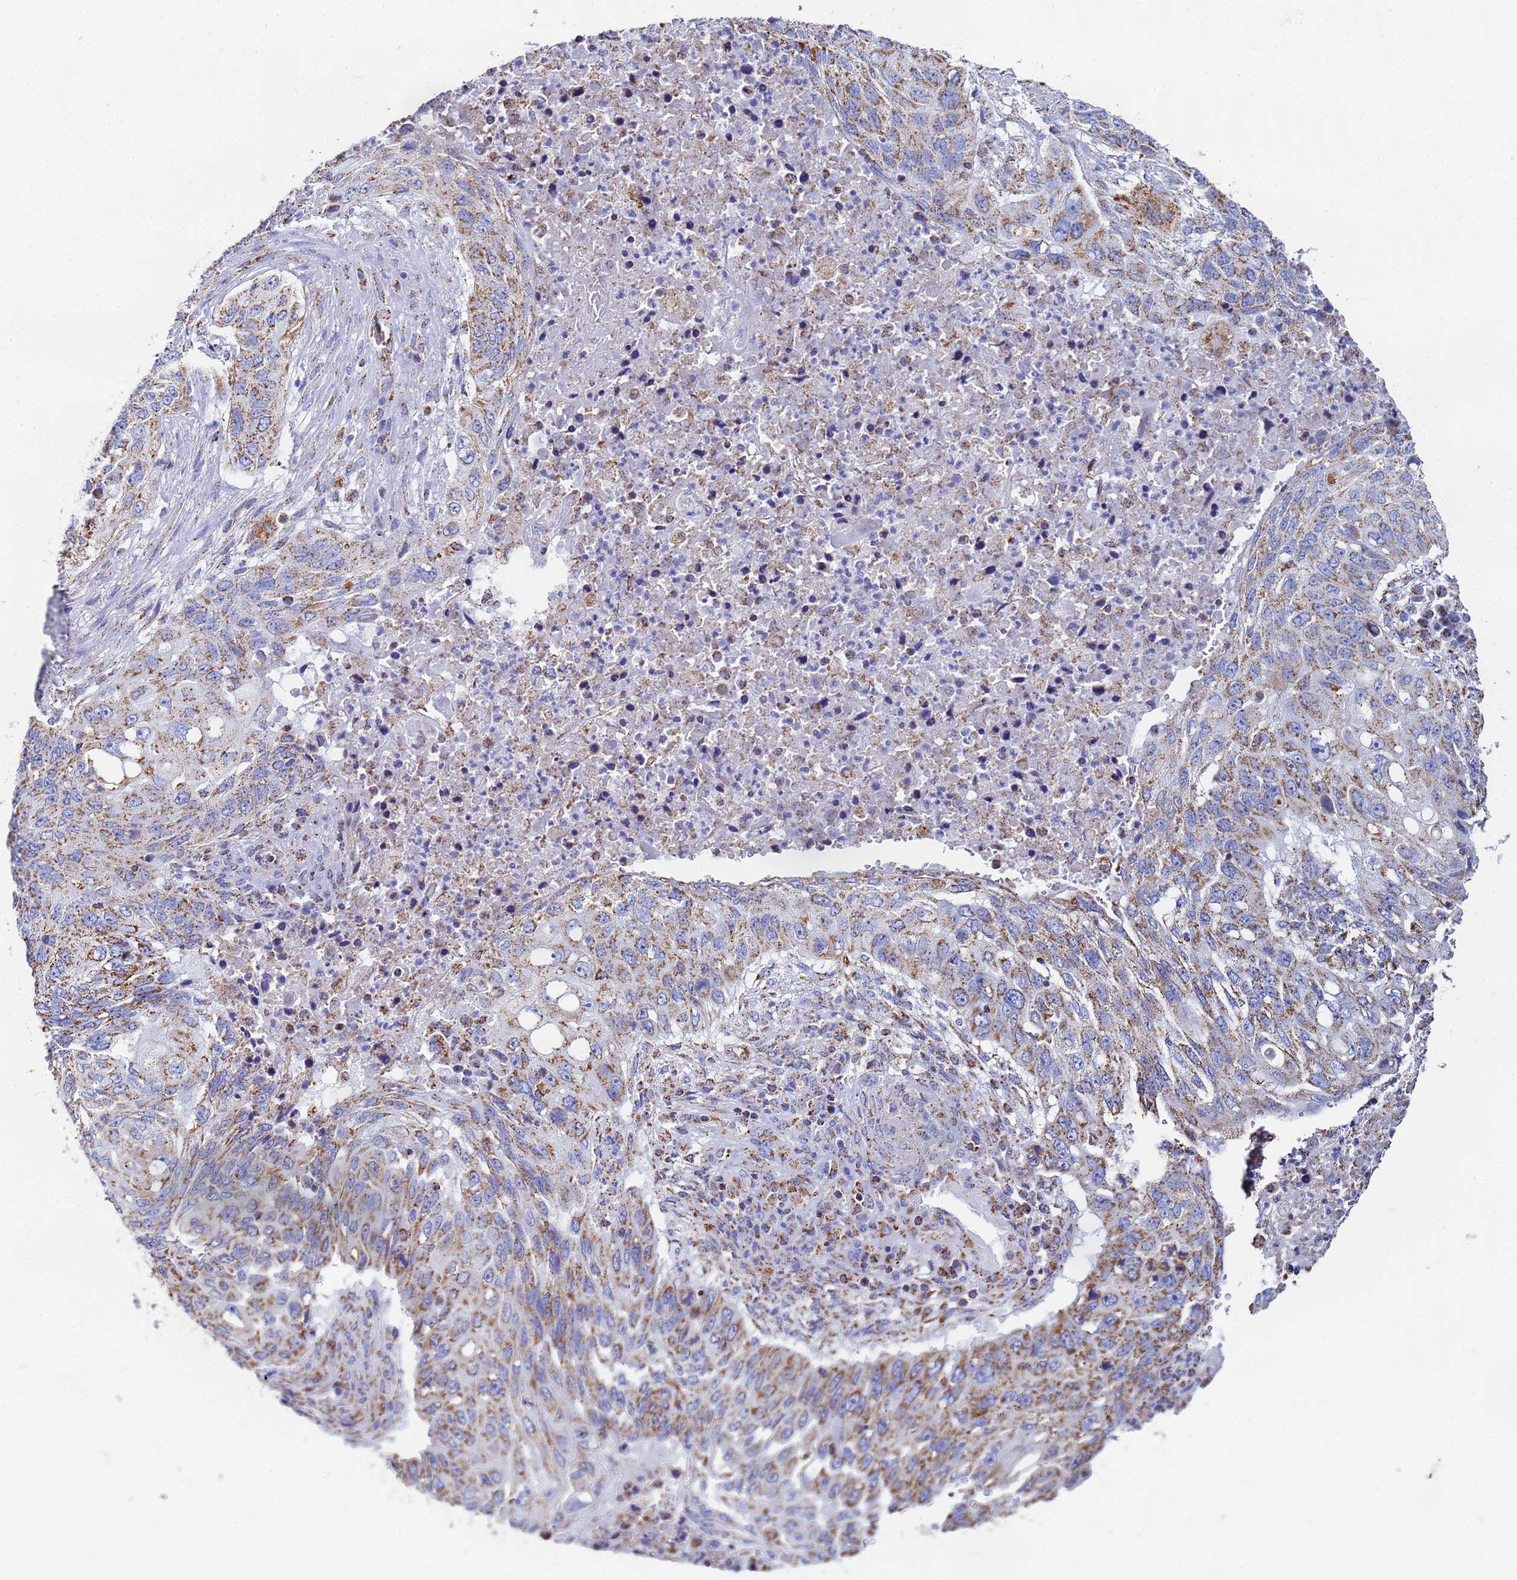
{"staining": {"intensity": "moderate", "quantity": ">75%", "location": "cytoplasmic/membranous"}, "tissue": "lung cancer", "cell_type": "Tumor cells", "image_type": "cancer", "snomed": [{"axis": "morphology", "description": "Squamous cell carcinoma, NOS"}, {"axis": "topography", "description": "Lung"}], "caption": "Lung cancer stained for a protein shows moderate cytoplasmic/membranous positivity in tumor cells.", "gene": "GLUD1", "patient": {"sex": "female", "age": 63}}